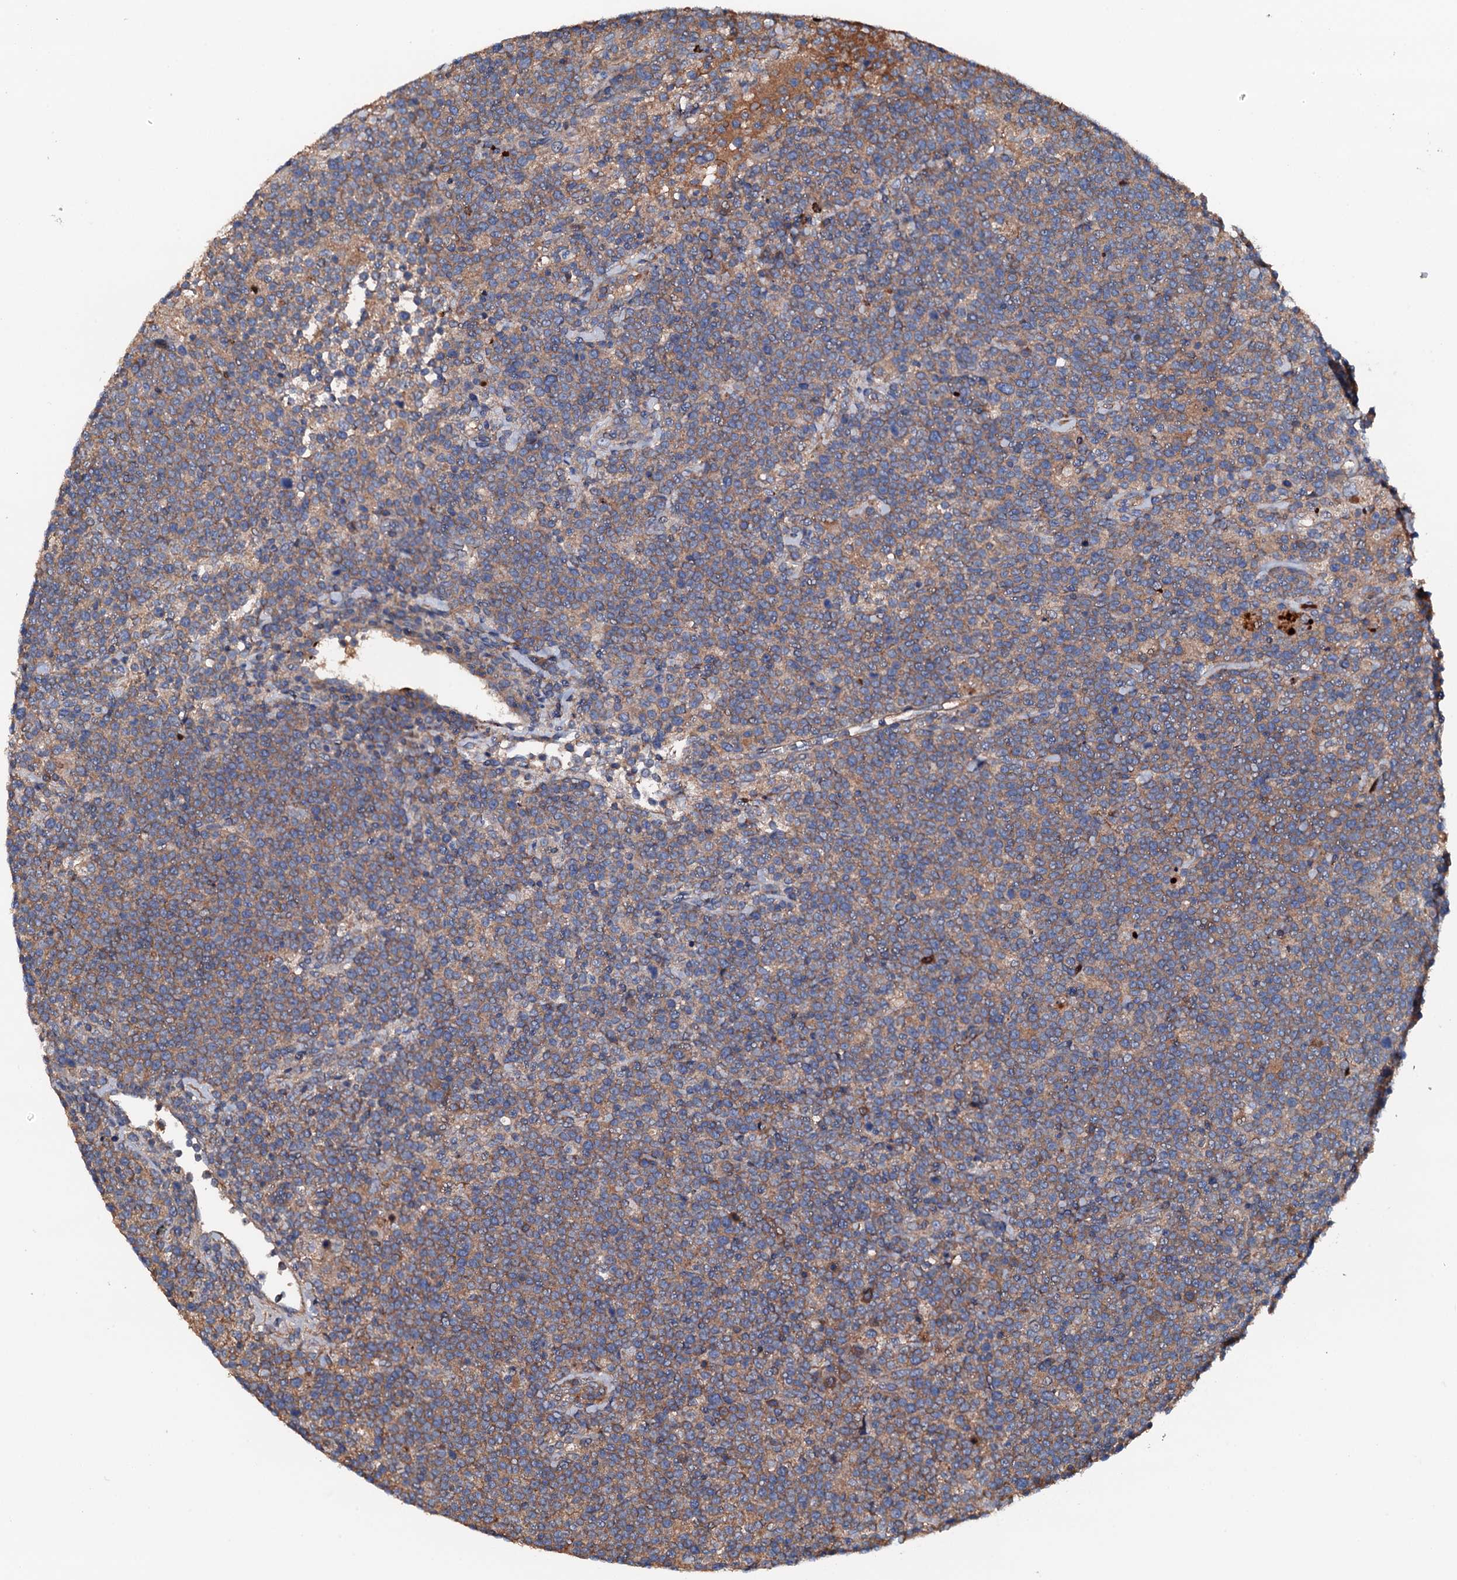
{"staining": {"intensity": "moderate", "quantity": ">75%", "location": "cytoplasmic/membranous"}, "tissue": "lymphoma", "cell_type": "Tumor cells", "image_type": "cancer", "snomed": [{"axis": "morphology", "description": "Malignant lymphoma, non-Hodgkin's type, High grade"}, {"axis": "topography", "description": "Lymph node"}], "caption": "Immunohistochemistry image of neoplastic tissue: high-grade malignant lymphoma, non-Hodgkin's type stained using IHC reveals medium levels of moderate protein expression localized specifically in the cytoplasmic/membranous of tumor cells, appearing as a cytoplasmic/membranous brown color.", "gene": "NEK1", "patient": {"sex": "male", "age": 61}}